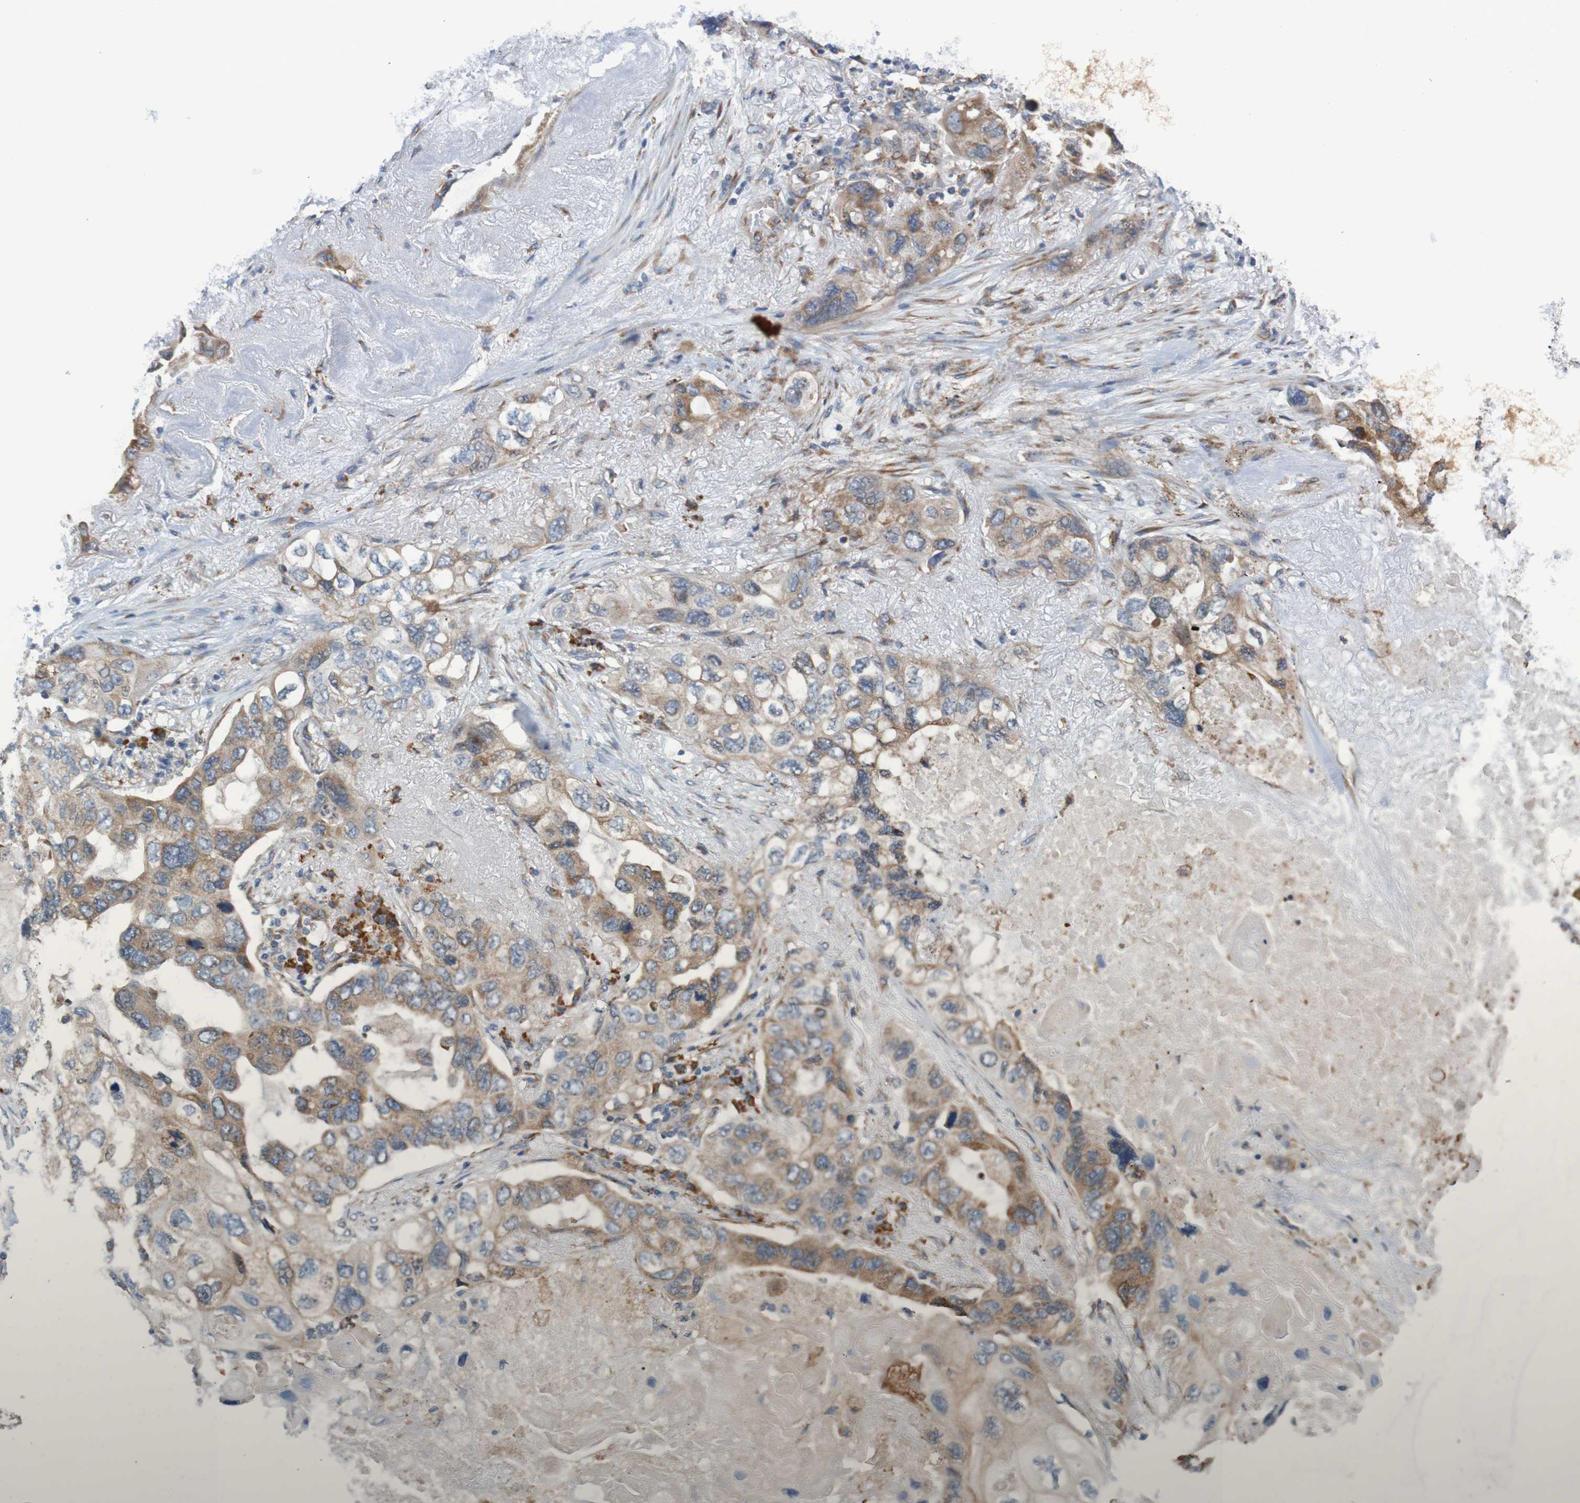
{"staining": {"intensity": "weak", "quantity": ">75%", "location": "cytoplasmic/membranous"}, "tissue": "lung cancer", "cell_type": "Tumor cells", "image_type": "cancer", "snomed": [{"axis": "morphology", "description": "Squamous cell carcinoma, NOS"}, {"axis": "topography", "description": "Lung"}], "caption": "Lung cancer tissue reveals weak cytoplasmic/membranous staining in about >75% of tumor cells, visualized by immunohistochemistry.", "gene": "CLDN18", "patient": {"sex": "female", "age": 73}}